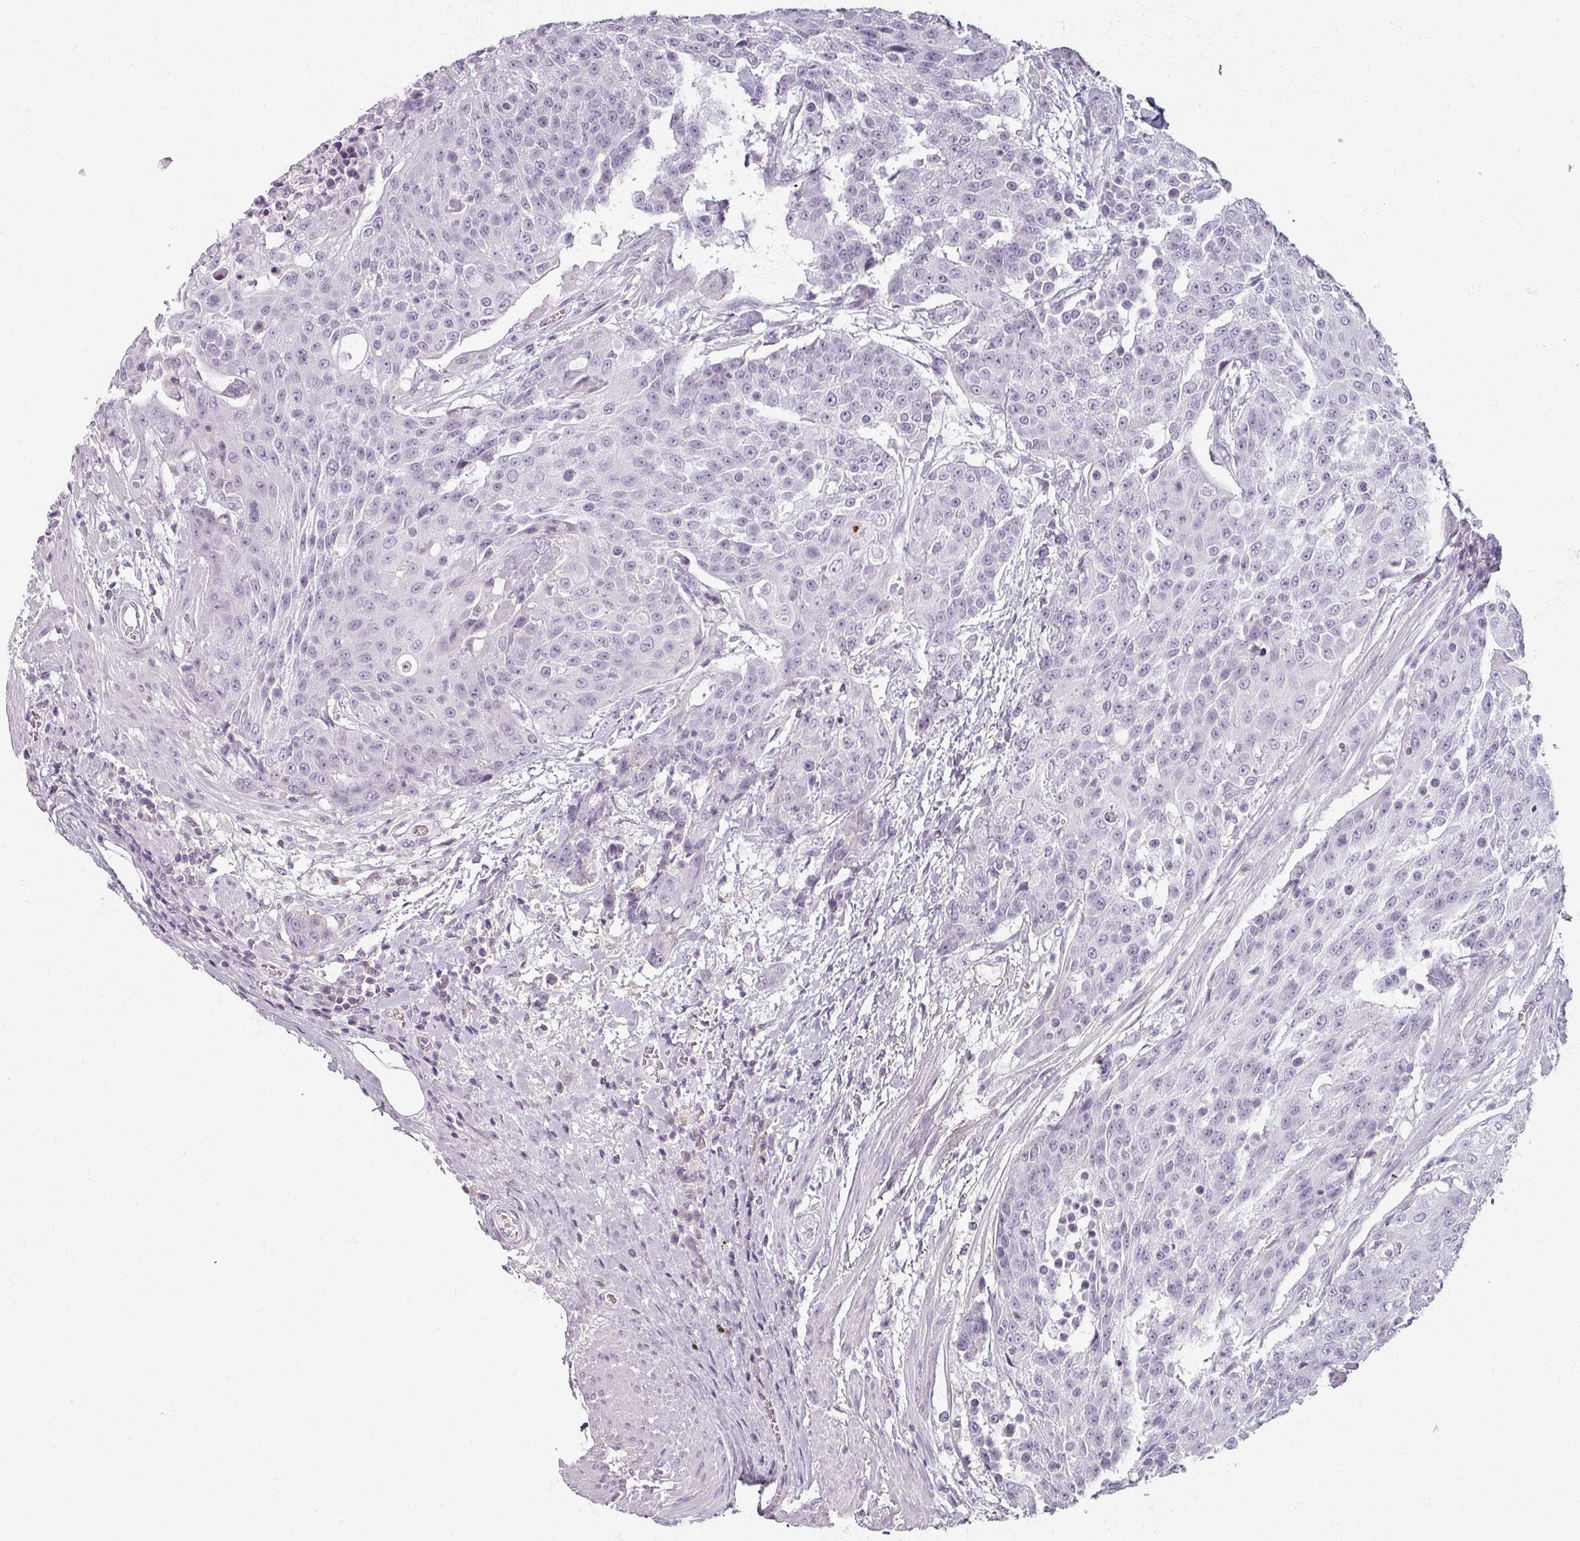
{"staining": {"intensity": "negative", "quantity": "none", "location": "none"}, "tissue": "urothelial cancer", "cell_type": "Tumor cells", "image_type": "cancer", "snomed": [{"axis": "morphology", "description": "Urothelial carcinoma, High grade"}, {"axis": "topography", "description": "Urinary bladder"}], "caption": "High magnification brightfield microscopy of urothelial carcinoma (high-grade) stained with DAB (3,3'-diaminobenzidine) (brown) and counterstained with hematoxylin (blue): tumor cells show no significant expression.", "gene": "REG3G", "patient": {"sex": "female", "age": 63}}